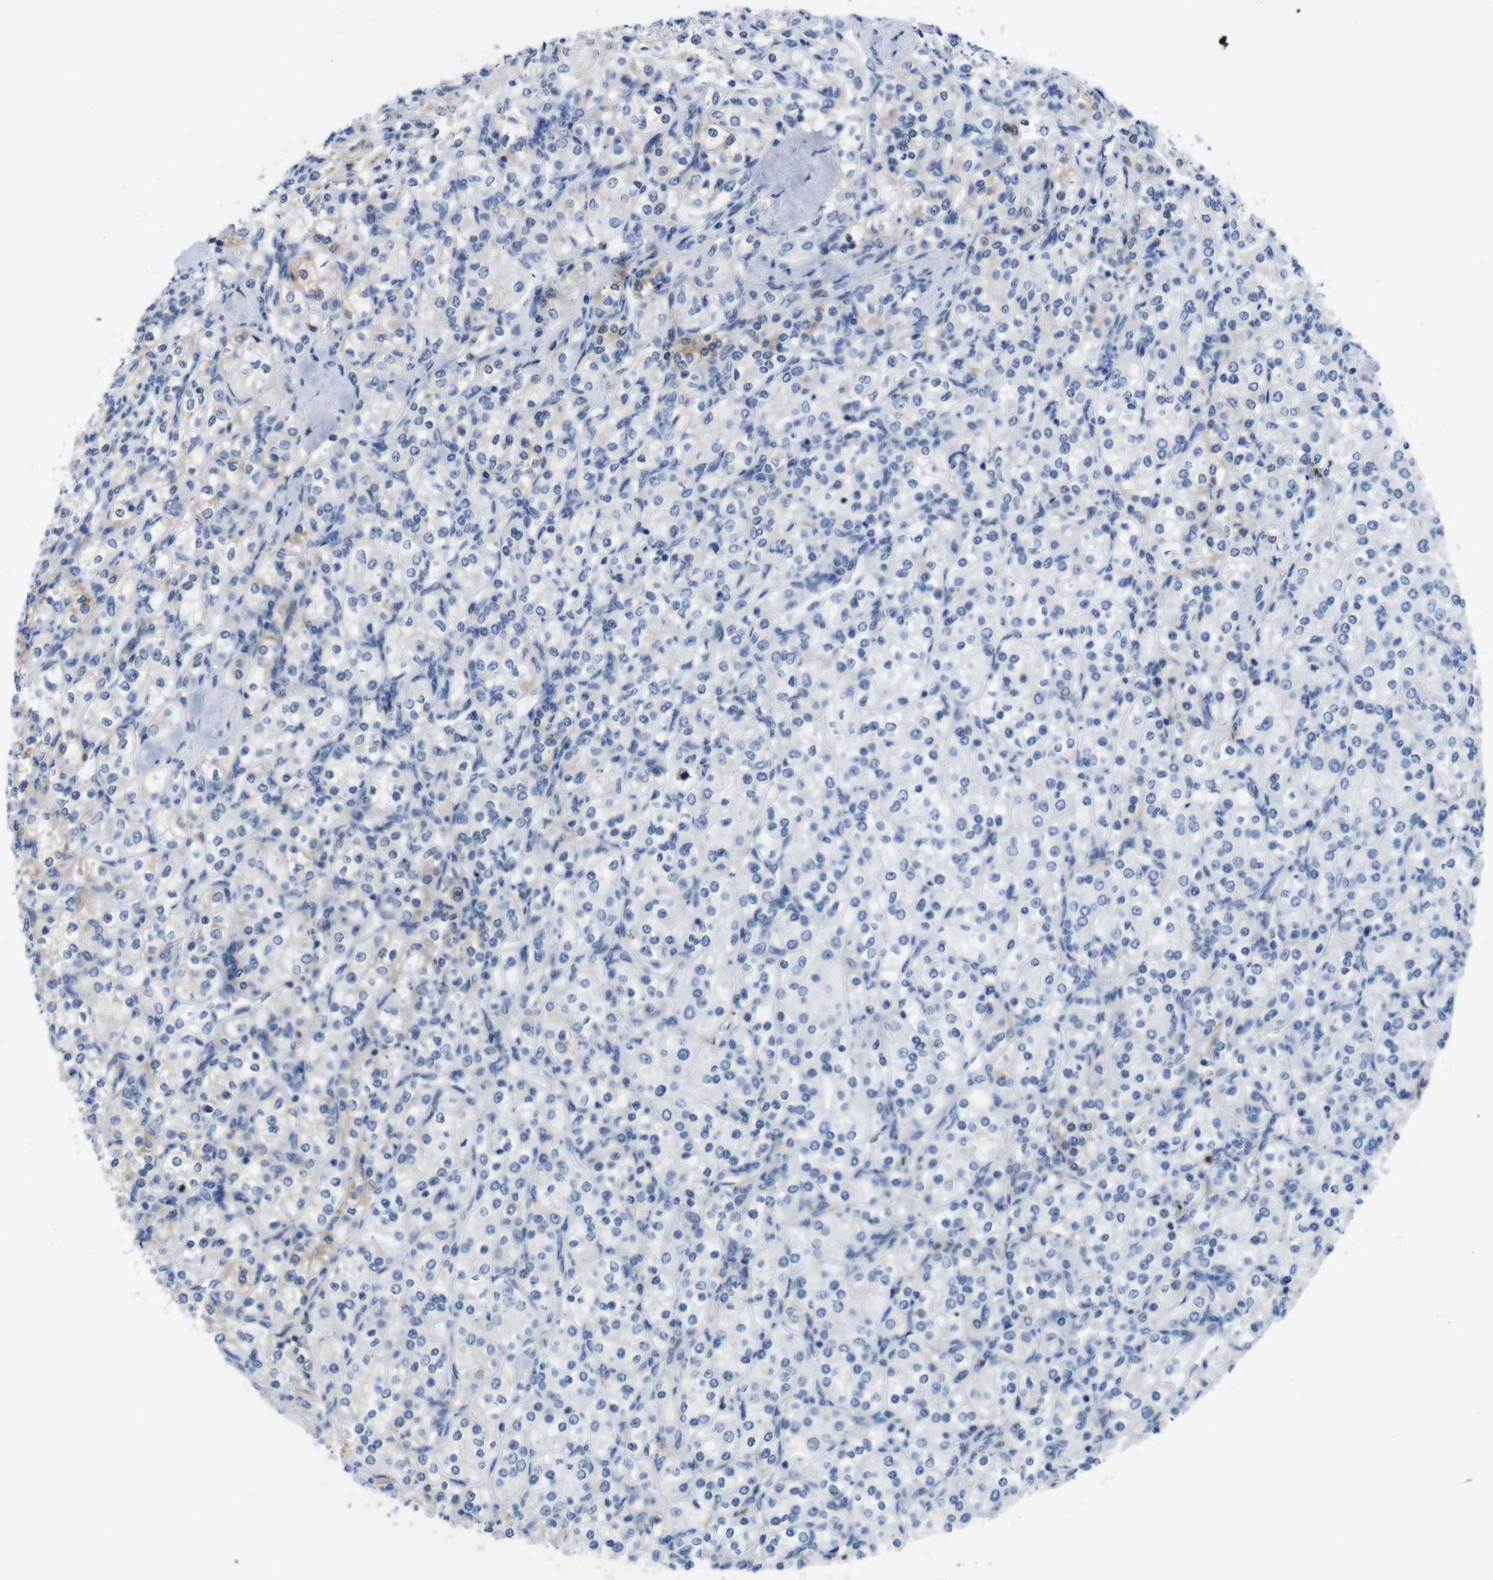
{"staining": {"intensity": "negative", "quantity": "none", "location": "none"}, "tissue": "renal cancer", "cell_type": "Tumor cells", "image_type": "cancer", "snomed": [{"axis": "morphology", "description": "Adenocarcinoma, NOS"}, {"axis": "topography", "description": "Kidney"}], "caption": "DAB (3,3'-diaminobenzidine) immunohistochemical staining of renal cancer (adenocarcinoma) demonstrates no significant staining in tumor cells.", "gene": "C1RL", "patient": {"sex": "male", "age": 77}}